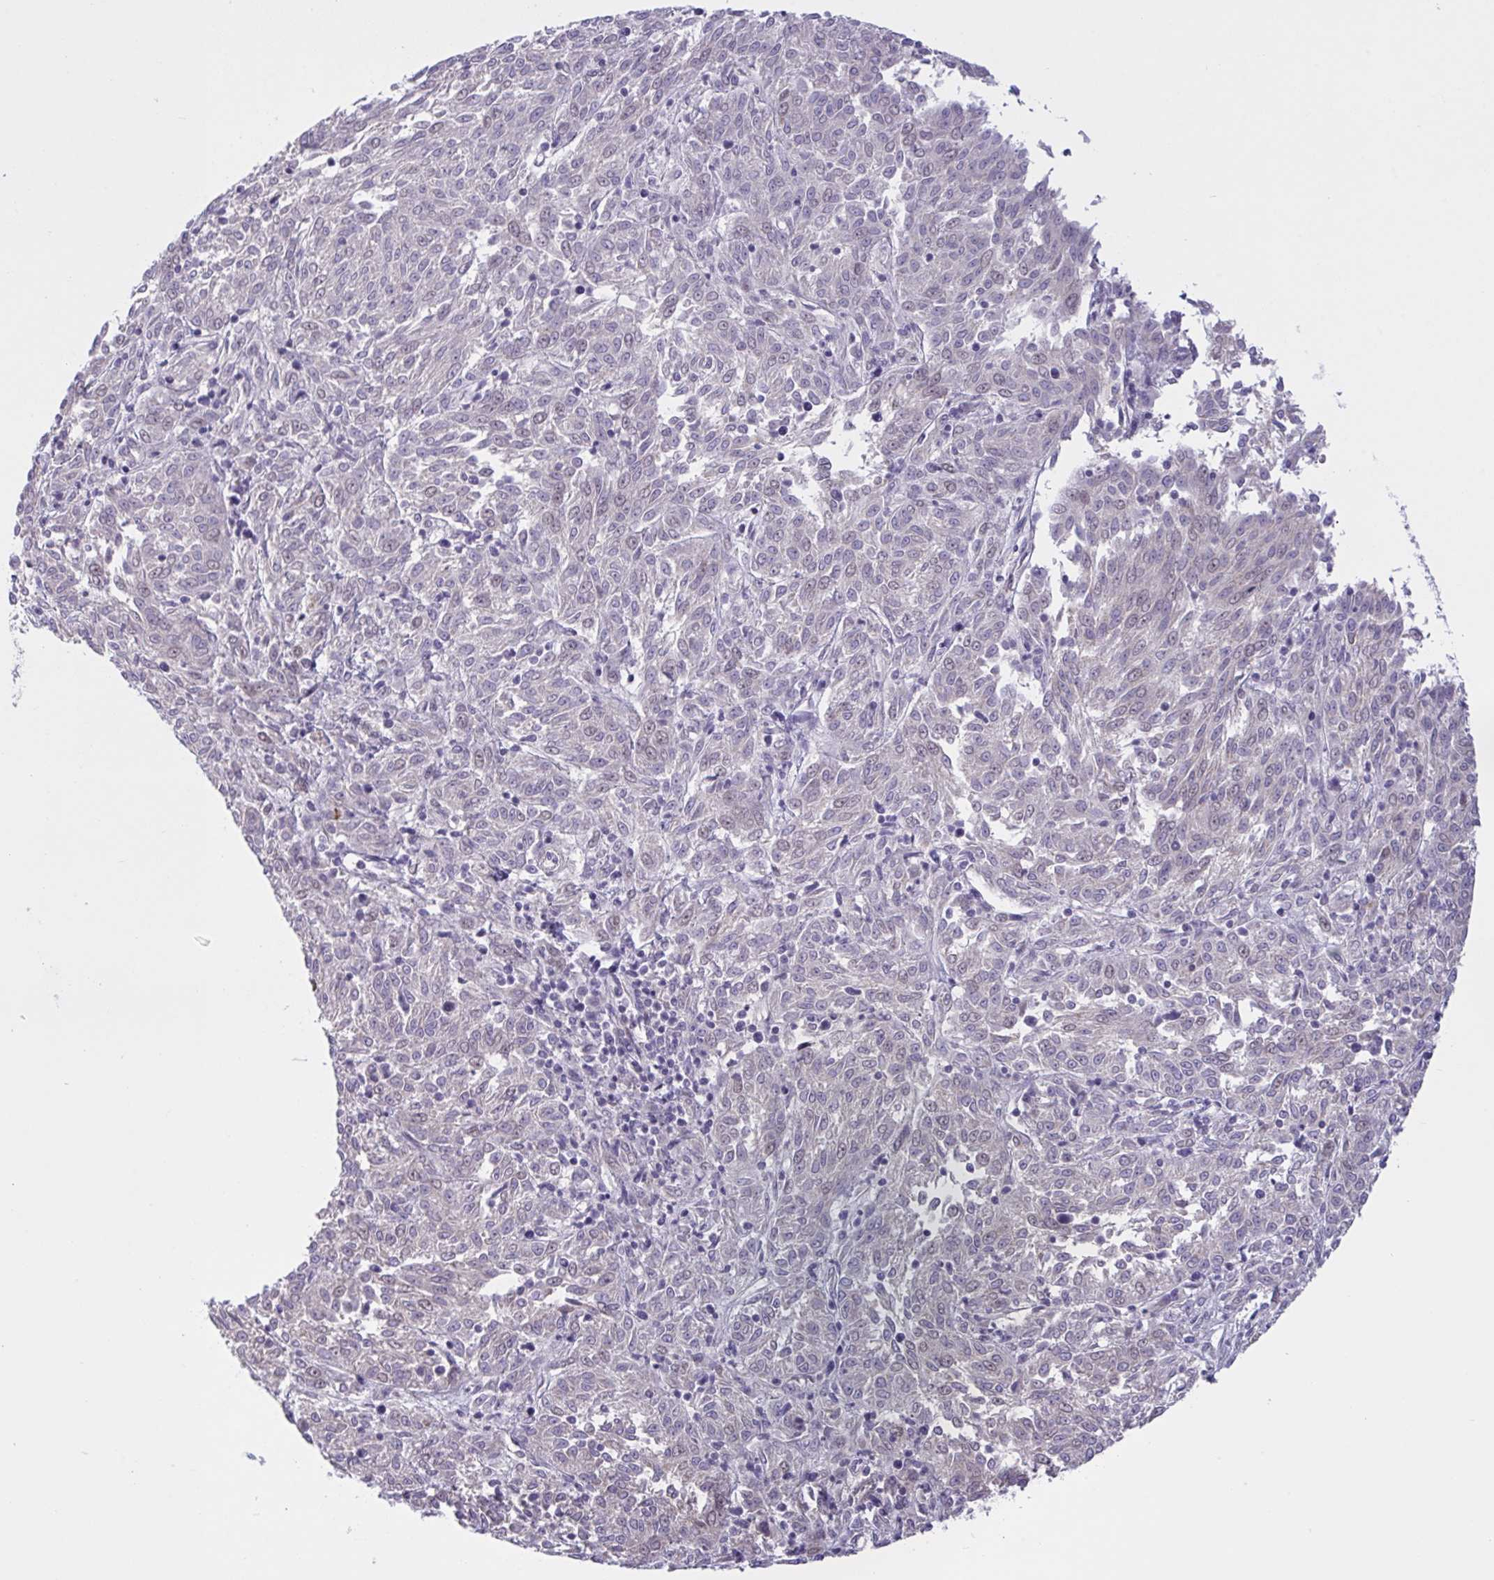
{"staining": {"intensity": "negative", "quantity": "none", "location": "none"}, "tissue": "melanoma", "cell_type": "Tumor cells", "image_type": "cancer", "snomed": [{"axis": "morphology", "description": "Malignant melanoma, NOS"}, {"axis": "topography", "description": "Skin"}], "caption": "A histopathology image of human malignant melanoma is negative for staining in tumor cells.", "gene": "VWC2", "patient": {"sex": "female", "age": 72}}